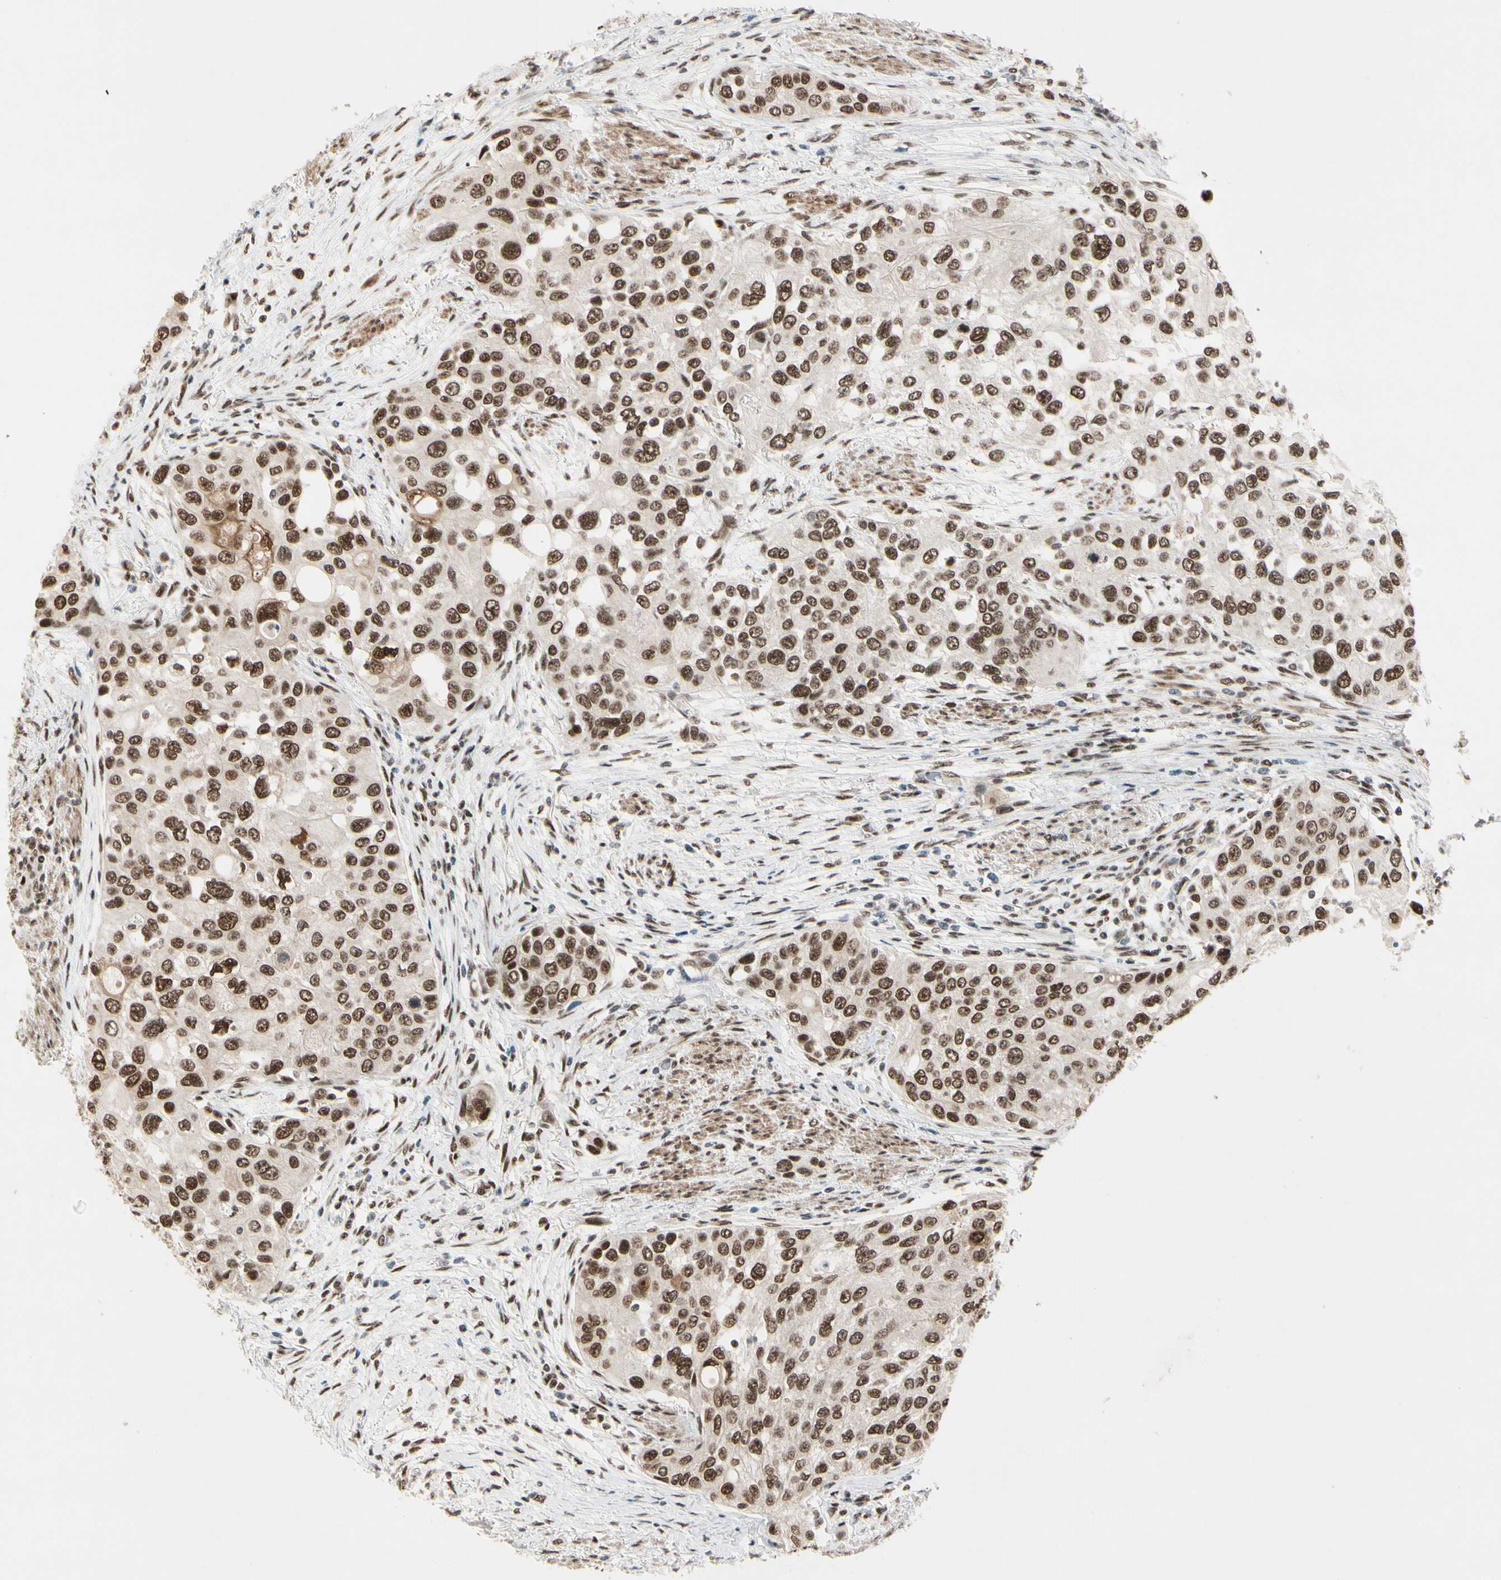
{"staining": {"intensity": "moderate", "quantity": ">75%", "location": "nuclear"}, "tissue": "urothelial cancer", "cell_type": "Tumor cells", "image_type": "cancer", "snomed": [{"axis": "morphology", "description": "Urothelial carcinoma, High grade"}, {"axis": "topography", "description": "Urinary bladder"}], "caption": "A brown stain labels moderate nuclear staining of a protein in urothelial carcinoma (high-grade) tumor cells.", "gene": "CHAMP1", "patient": {"sex": "female", "age": 56}}